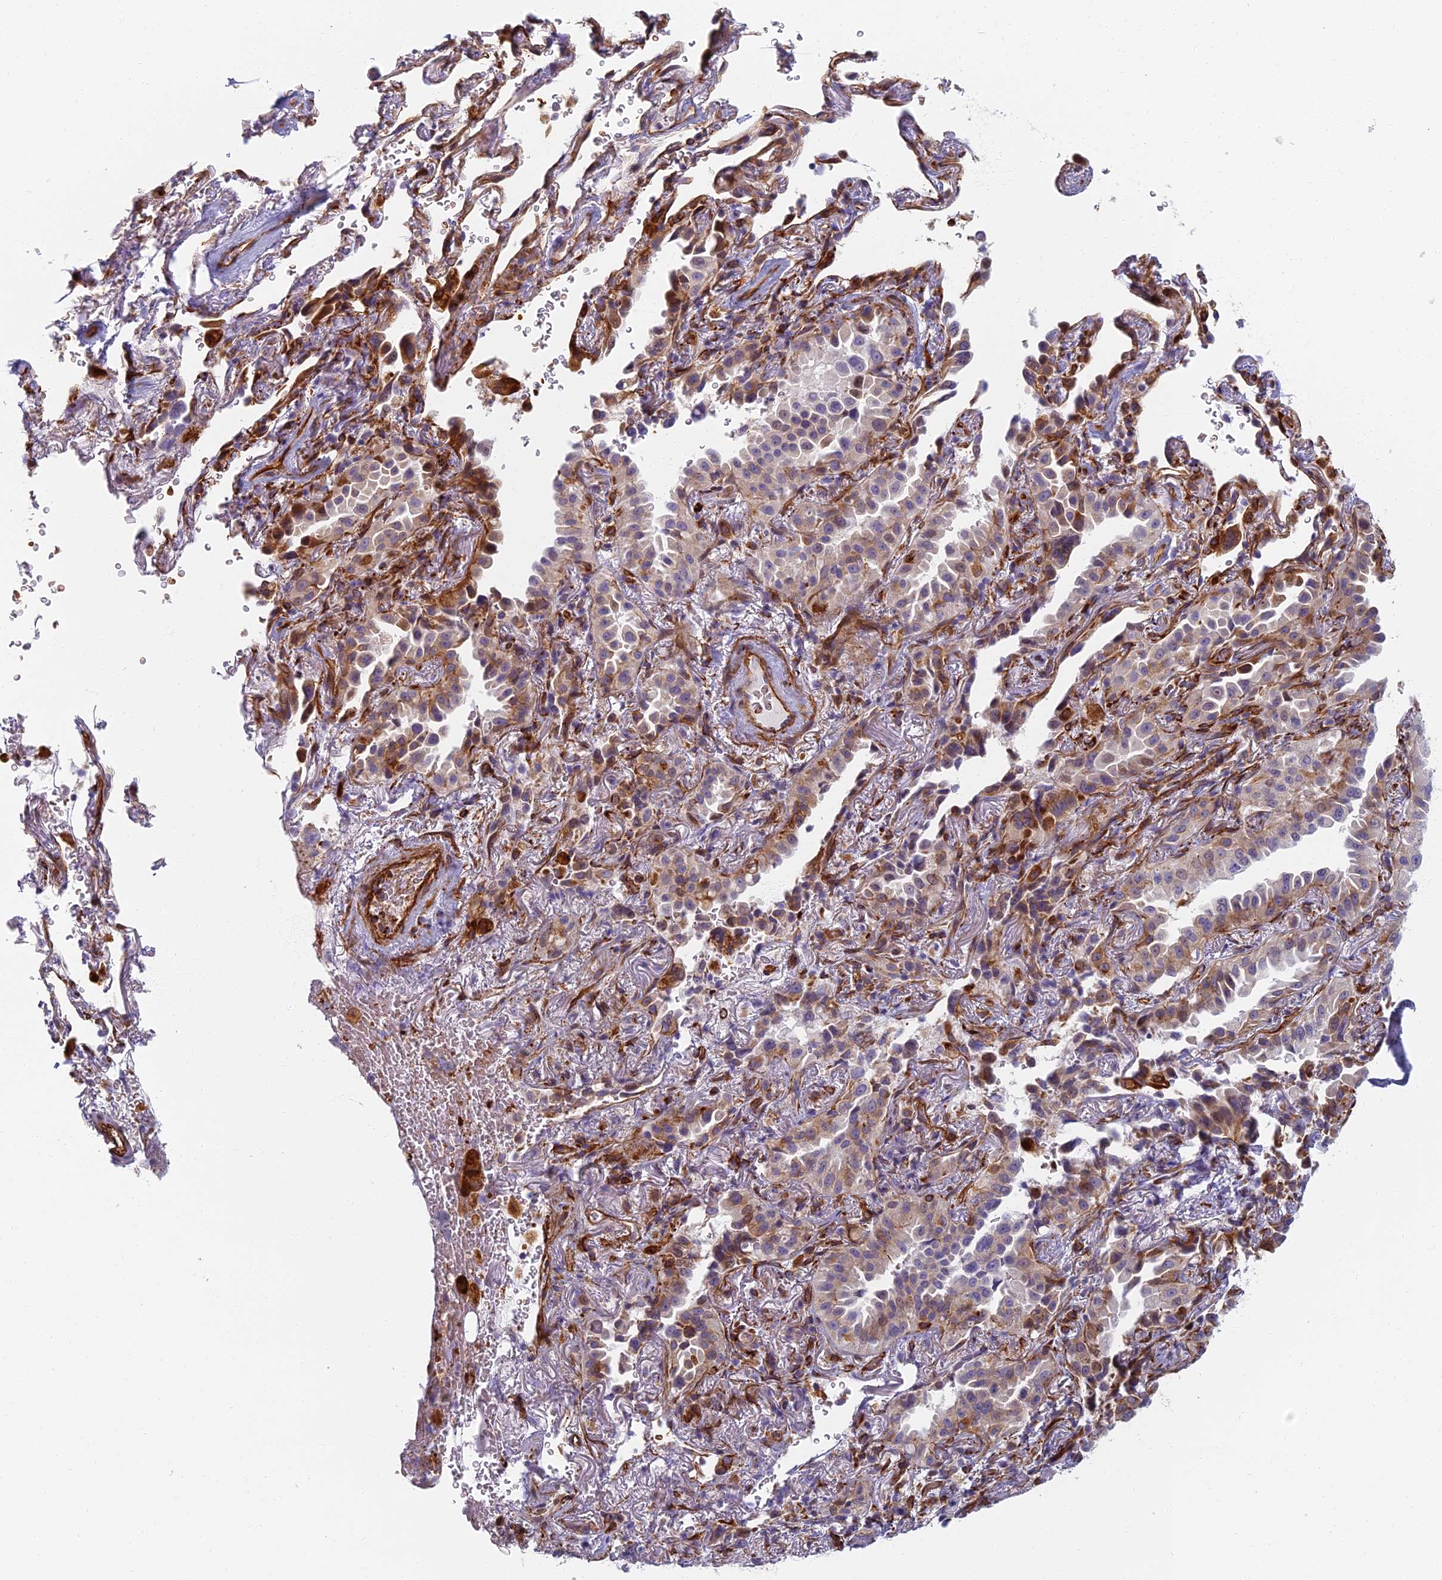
{"staining": {"intensity": "weak", "quantity": "<25%", "location": "cytoplasmic/membranous"}, "tissue": "lung cancer", "cell_type": "Tumor cells", "image_type": "cancer", "snomed": [{"axis": "morphology", "description": "Adenocarcinoma, NOS"}, {"axis": "topography", "description": "Lung"}], "caption": "An image of lung adenocarcinoma stained for a protein demonstrates no brown staining in tumor cells.", "gene": "ABCB10", "patient": {"sex": "female", "age": 69}}